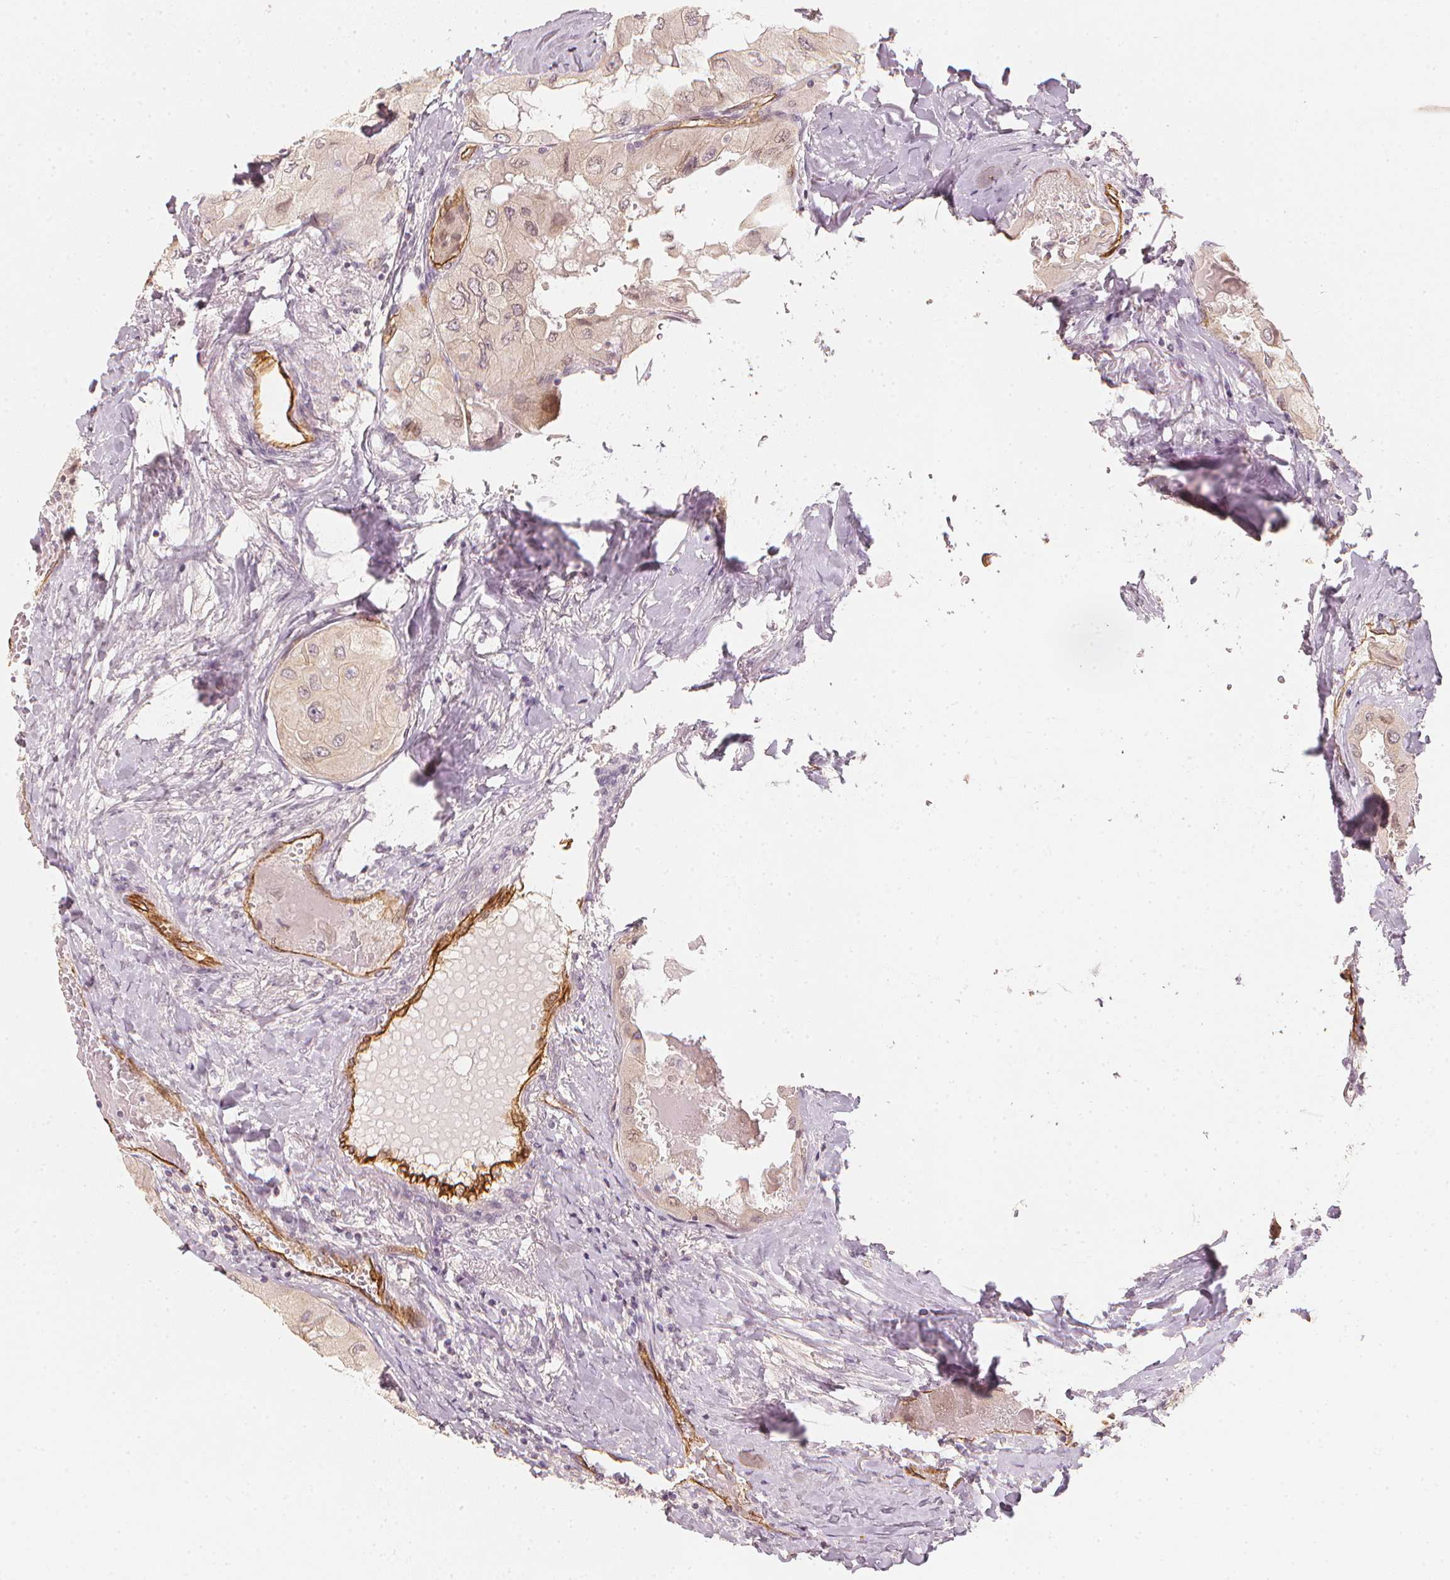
{"staining": {"intensity": "weak", "quantity": "<25%", "location": "cytoplasmic/membranous"}, "tissue": "thyroid cancer", "cell_type": "Tumor cells", "image_type": "cancer", "snomed": [{"axis": "morphology", "description": "Normal tissue, NOS"}, {"axis": "morphology", "description": "Papillary adenocarcinoma, NOS"}, {"axis": "topography", "description": "Thyroid gland"}], "caption": "Immunohistochemistry image of neoplastic tissue: human thyroid cancer (papillary adenocarcinoma) stained with DAB (3,3'-diaminobenzidine) shows no significant protein positivity in tumor cells.", "gene": "CIB1", "patient": {"sex": "female", "age": 59}}